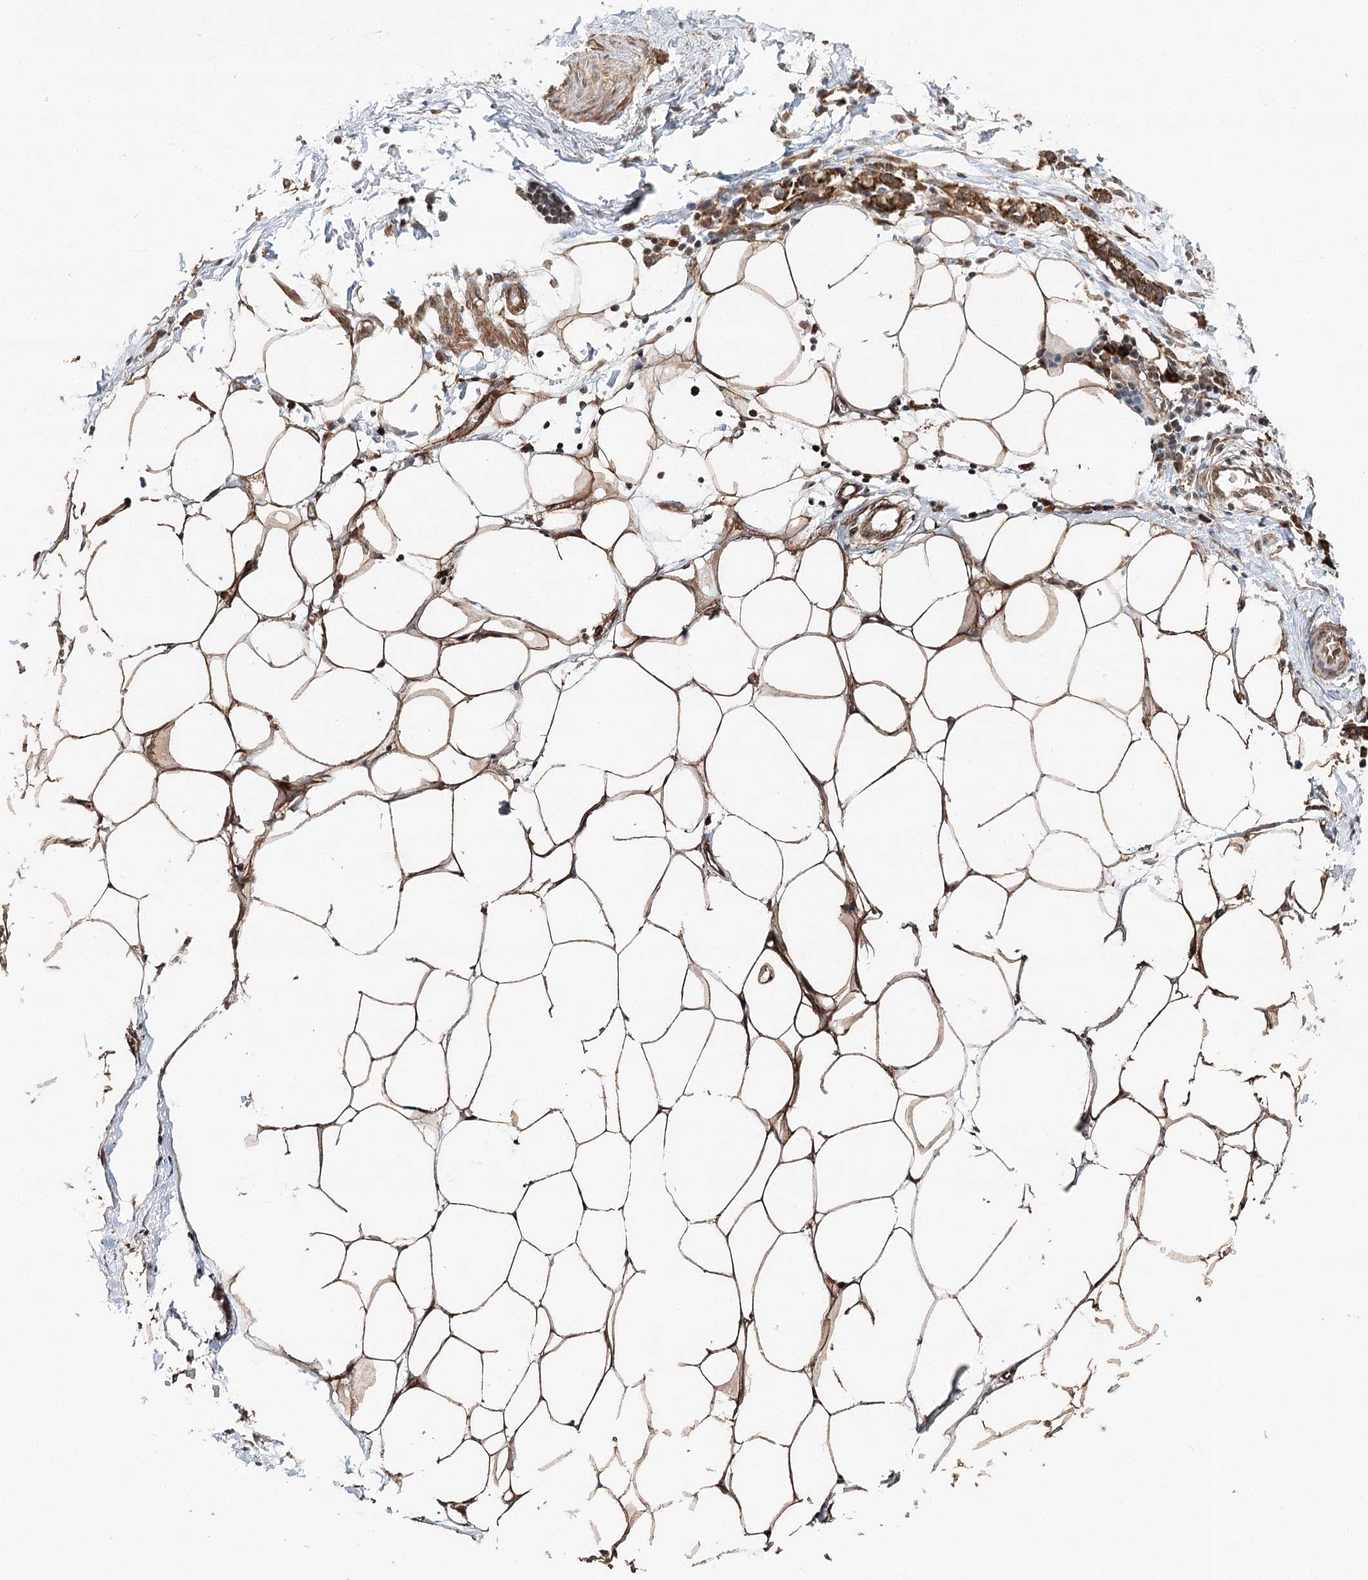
{"staining": {"intensity": "moderate", "quantity": "25%-75%", "location": "cytoplasmic/membranous"}, "tissue": "adipose tissue", "cell_type": "Adipocytes", "image_type": "normal", "snomed": [{"axis": "morphology", "description": "Normal tissue, NOS"}, {"axis": "morphology", "description": "Adenocarcinoma, NOS"}, {"axis": "topography", "description": "Colon"}, {"axis": "topography", "description": "Peripheral nerve tissue"}], "caption": "Adipocytes display medium levels of moderate cytoplasmic/membranous staining in about 25%-75% of cells in normal adipose tissue.", "gene": "DNAJB14", "patient": {"sex": "male", "age": 14}}